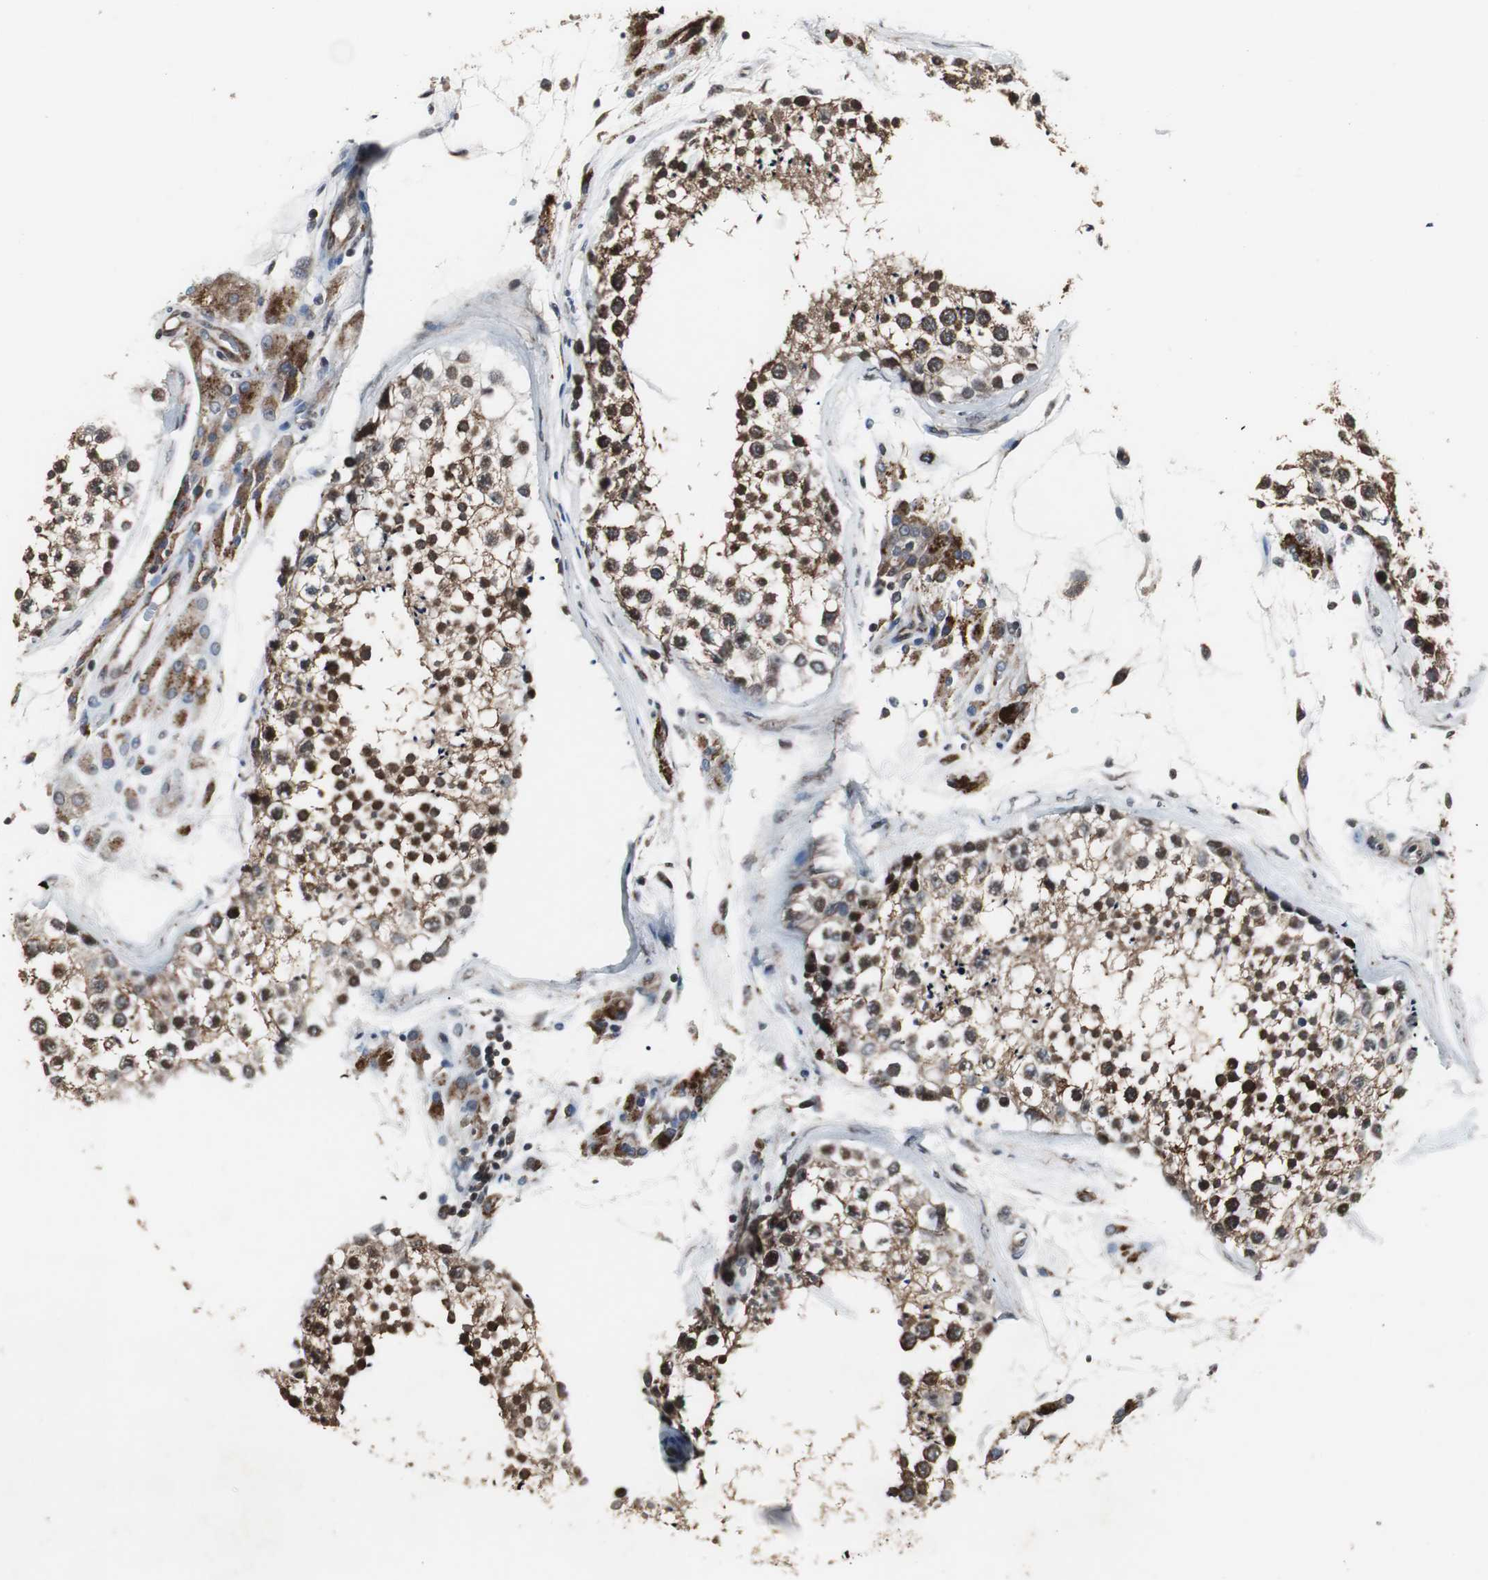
{"staining": {"intensity": "strong", "quantity": ">75%", "location": "cytoplasmic/membranous,nuclear"}, "tissue": "testis", "cell_type": "Cells in seminiferous ducts", "image_type": "normal", "snomed": [{"axis": "morphology", "description": "Normal tissue, NOS"}, {"axis": "topography", "description": "Testis"}], "caption": "Unremarkable testis demonstrates strong cytoplasmic/membranous,nuclear positivity in about >75% of cells in seminiferous ducts The staining was performed using DAB (3,3'-diaminobenzidine), with brown indicating positive protein expression. Nuclei are stained blue with hematoxylin..", "gene": "MRPL40", "patient": {"sex": "male", "age": 46}}